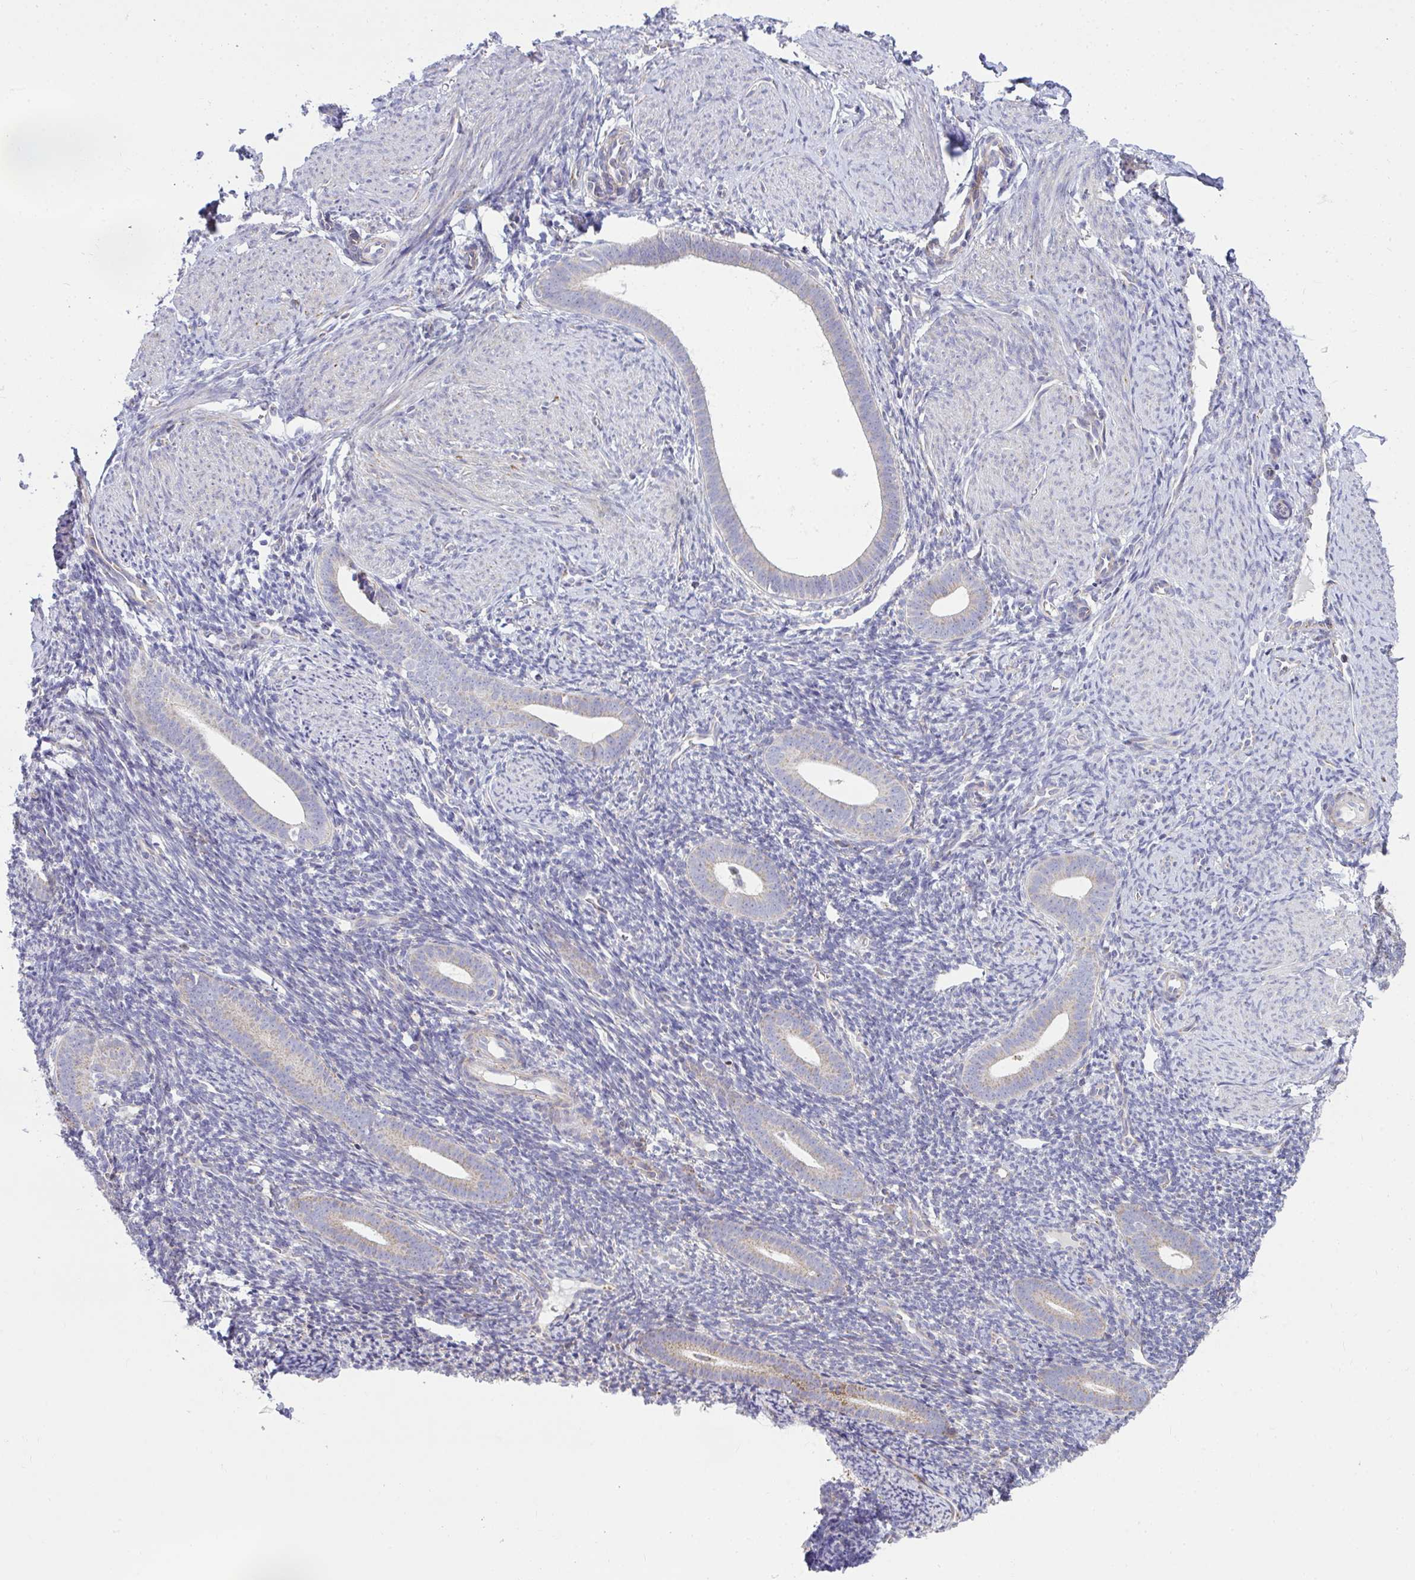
{"staining": {"intensity": "negative", "quantity": "none", "location": "none"}, "tissue": "endometrium", "cell_type": "Cells in endometrial stroma", "image_type": "normal", "snomed": [{"axis": "morphology", "description": "Normal tissue, NOS"}, {"axis": "topography", "description": "Endometrium"}], "caption": "DAB immunohistochemical staining of unremarkable human endometrium shows no significant staining in cells in endometrial stroma. (Immunohistochemistry (ihc), brightfield microscopy, high magnification).", "gene": "SRRM4", "patient": {"sex": "female", "age": 39}}